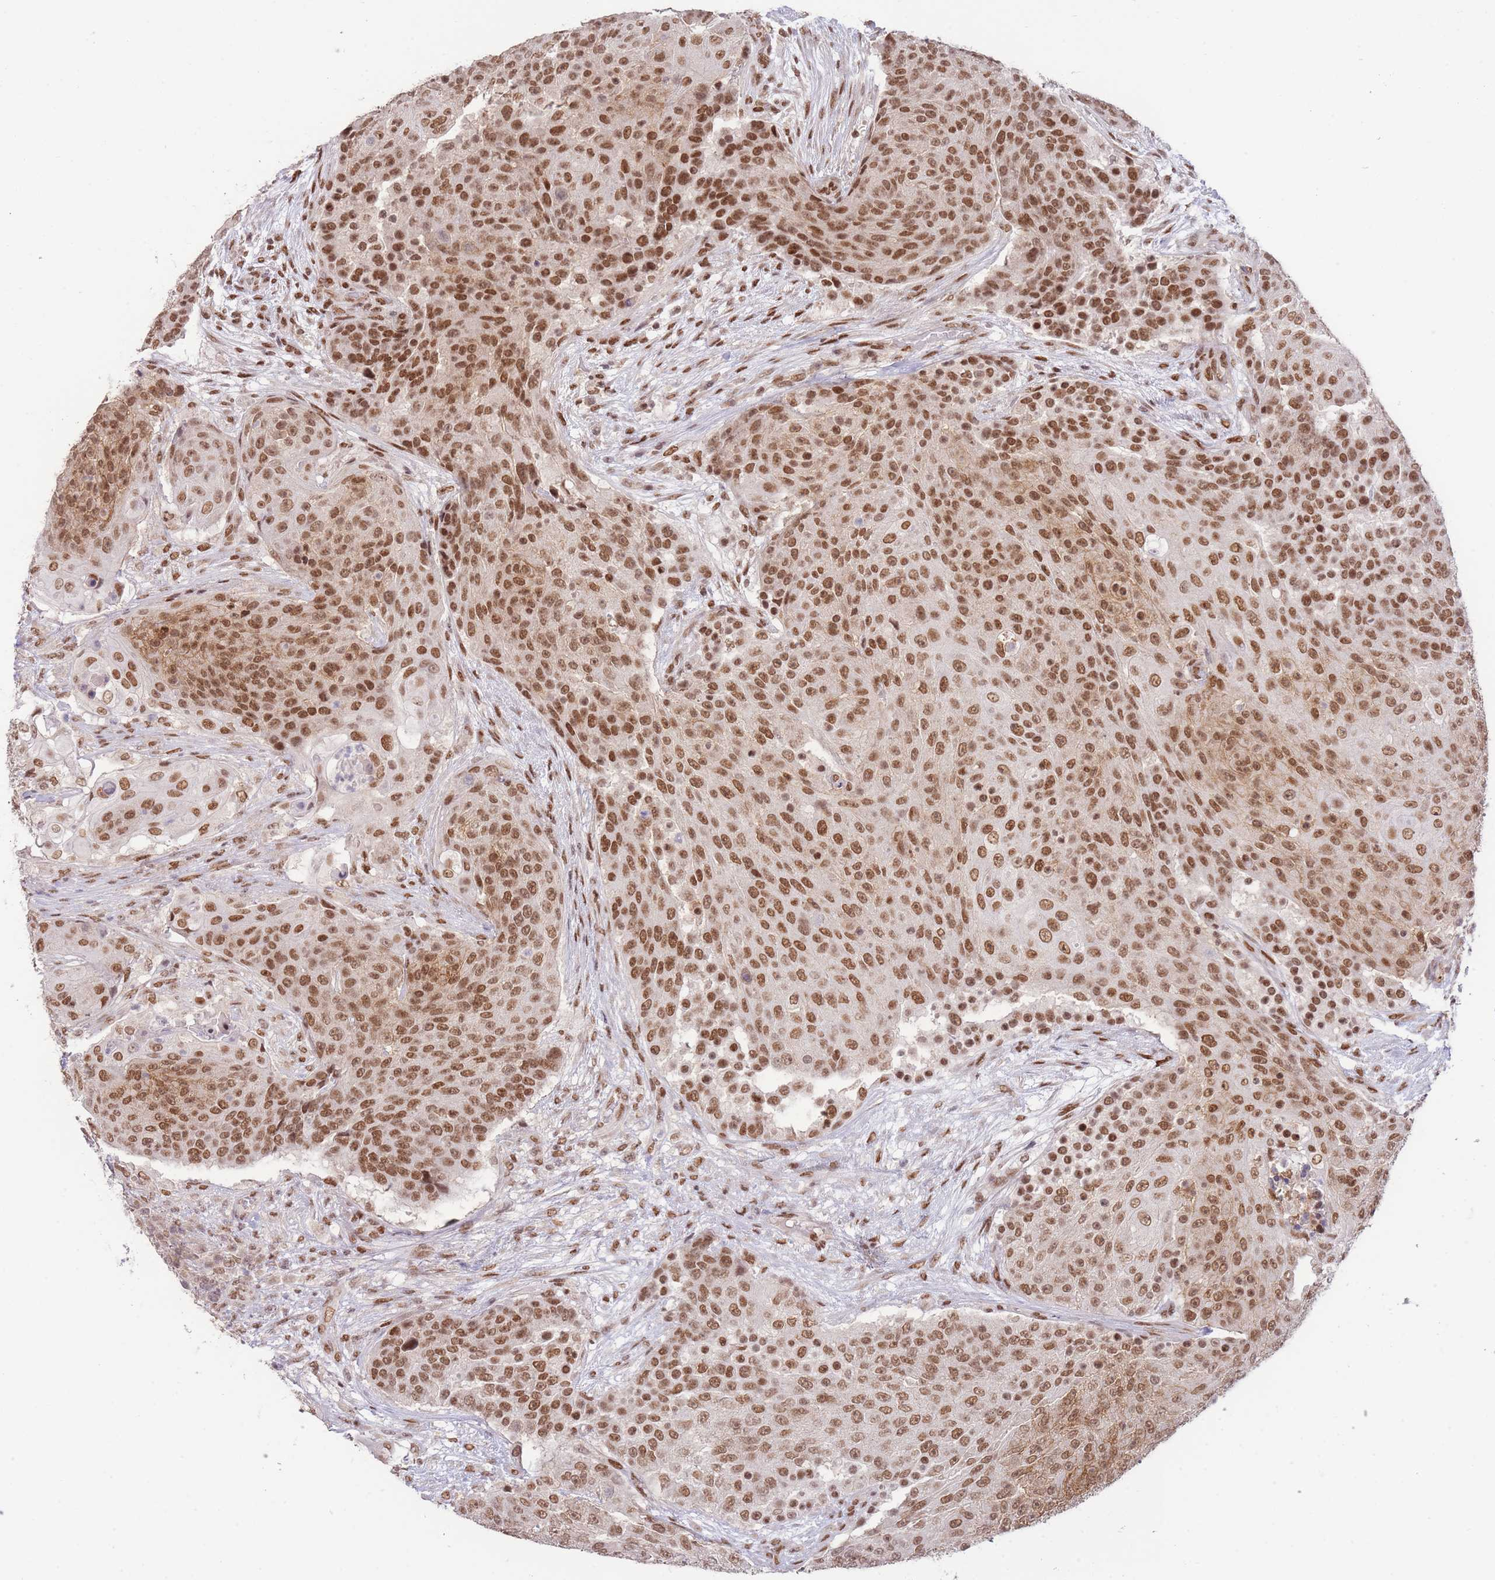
{"staining": {"intensity": "moderate", "quantity": ">75%", "location": "nuclear"}, "tissue": "urothelial cancer", "cell_type": "Tumor cells", "image_type": "cancer", "snomed": [{"axis": "morphology", "description": "Urothelial carcinoma, High grade"}, {"axis": "topography", "description": "Urinary bladder"}], "caption": "This histopathology image reveals urothelial carcinoma (high-grade) stained with immunohistochemistry (IHC) to label a protein in brown. The nuclear of tumor cells show moderate positivity for the protein. Nuclei are counter-stained blue.", "gene": "CARD8", "patient": {"sex": "female", "age": 63}}